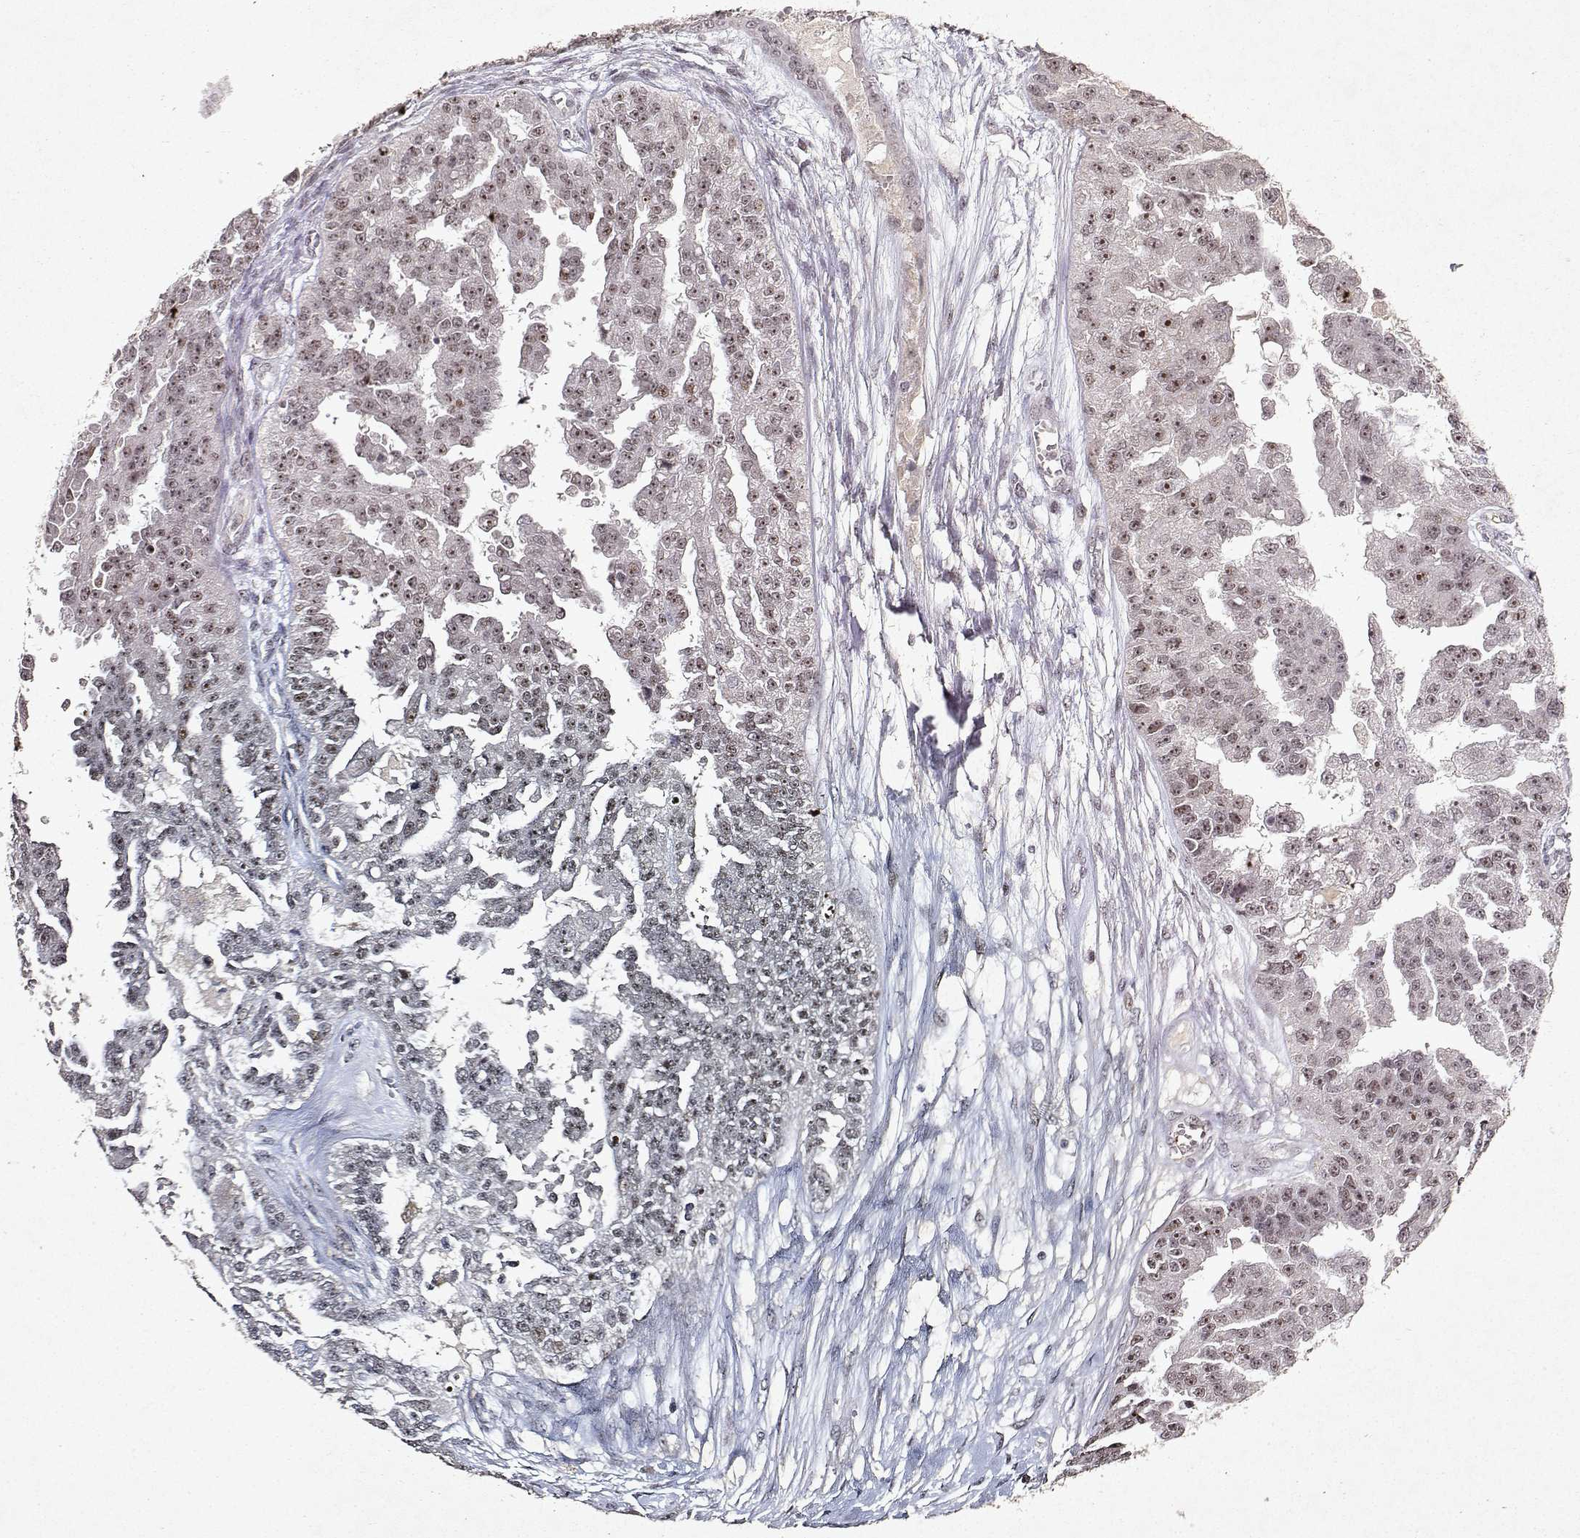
{"staining": {"intensity": "weak", "quantity": ">75%", "location": "nuclear"}, "tissue": "ovarian cancer", "cell_type": "Tumor cells", "image_type": "cancer", "snomed": [{"axis": "morphology", "description": "Cystadenocarcinoma, serous, NOS"}, {"axis": "topography", "description": "Ovary"}], "caption": "Serous cystadenocarcinoma (ovarian) was stained to show a protein in brown. There is low levels of weak nuclear staining in about >75% of tumor cells. (DAB IHC, brown staining for protein, blue staining for nuclei).", "gene": "DDX56", "patient": {"sex": "female", "age": 58}}